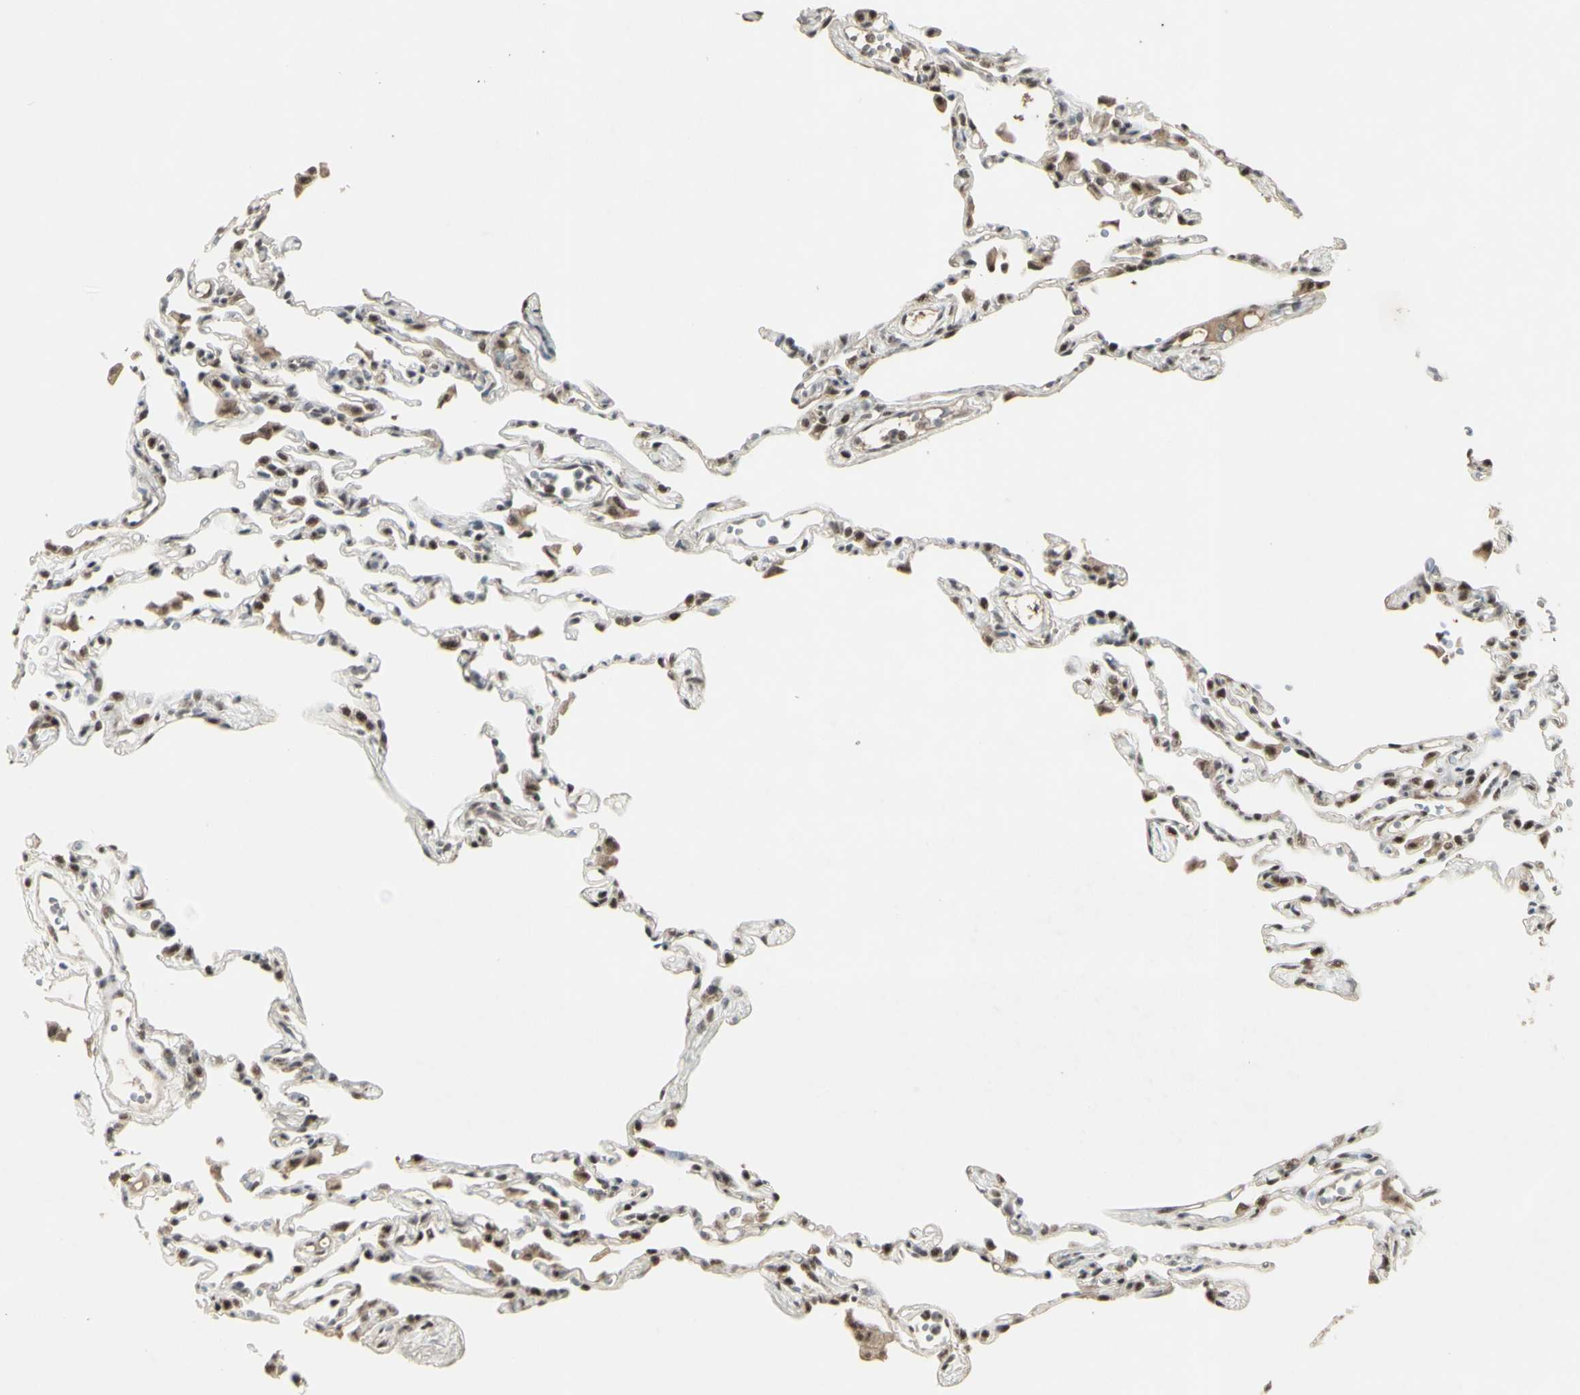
{"staining": {"intensity": "moderate", "quantity": "25%-75%", "location": "nuclear"}, "tissue": "lung", "cell_type": "Alveolar cells", "image_type": "normal", "snomed": [{"axis": "morphology", "description": "Normal tissue, NOS"}, {"axis": "topography", "description": "Lung"}], "caption": "The micrograph reveals a brown stain indicating the presence of a protein in the nuclear of alveolar cells in lung. (brown staining indicates protein expression, while blue staining denotes nuclei).", "gene": "CCNT1", "patient": {"sex": "female", "age": 49}}